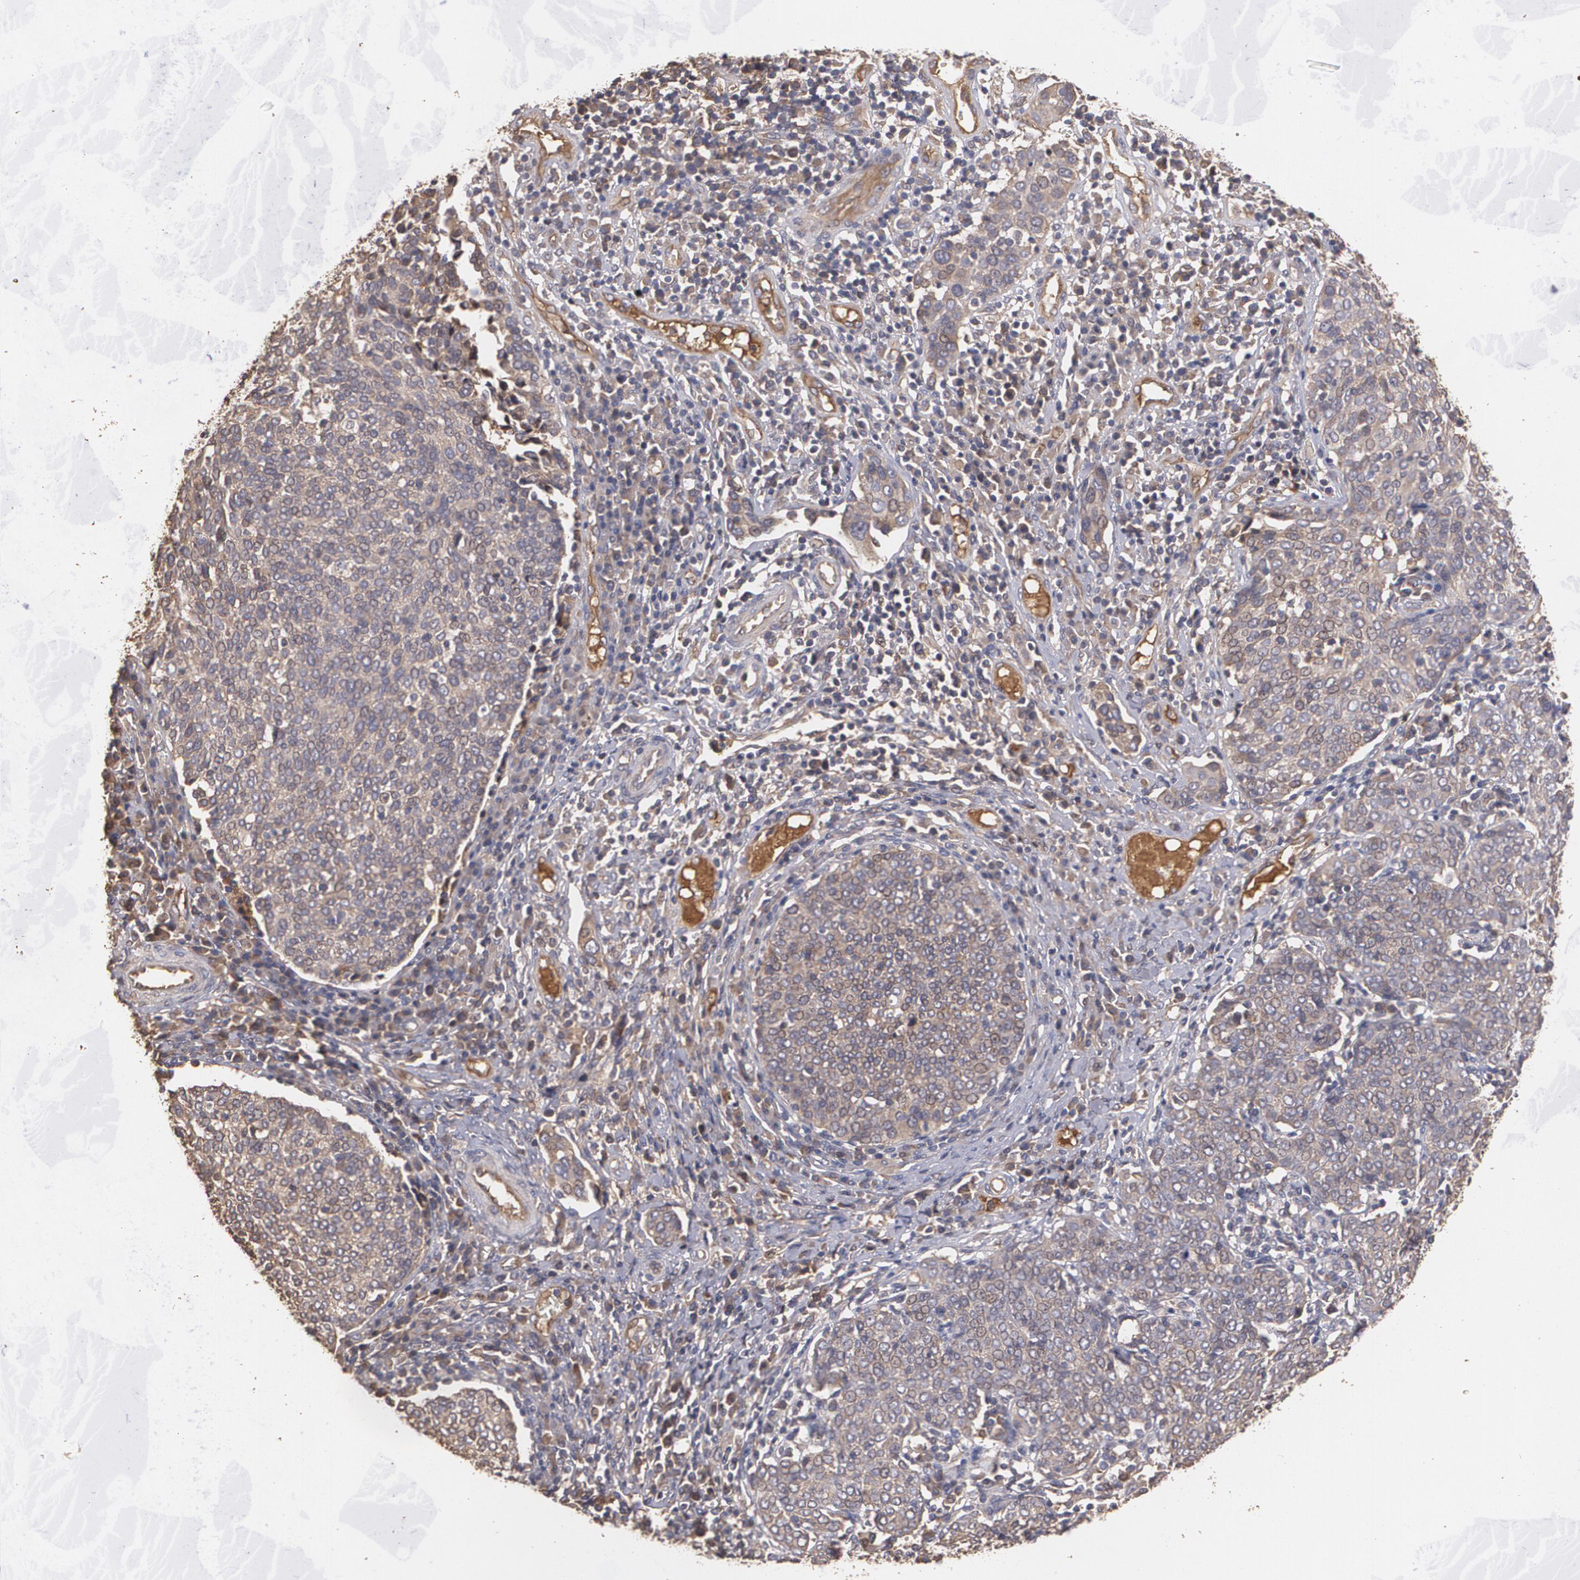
{"staining": {"intensity": "moderate", "quantity": ">75%", "location": "cytoplasmic/membranous"}, "tissue": "cervical cancer", "cell_type": "Tumor cells", "image_type": "cancer", "snomed": [{"axis": "morphology", "description": "Squamous cell carcinoma, NOS"}, {"axis": "topography", "description": "Cervix"}], "caption": "High-power microscopy captured an immunohistochemistry (IHC) micrograph of cervical cancer, revealing moderate cytoplasmic/membranous staining in about >75% of tumor cells. The staining is performed using DAB brown chromogen to label protein expression. The nuclei are counter-stained blue using hematoxylin.", "gene": "PON1", "patient": {"sex": "female", "age": 40}}